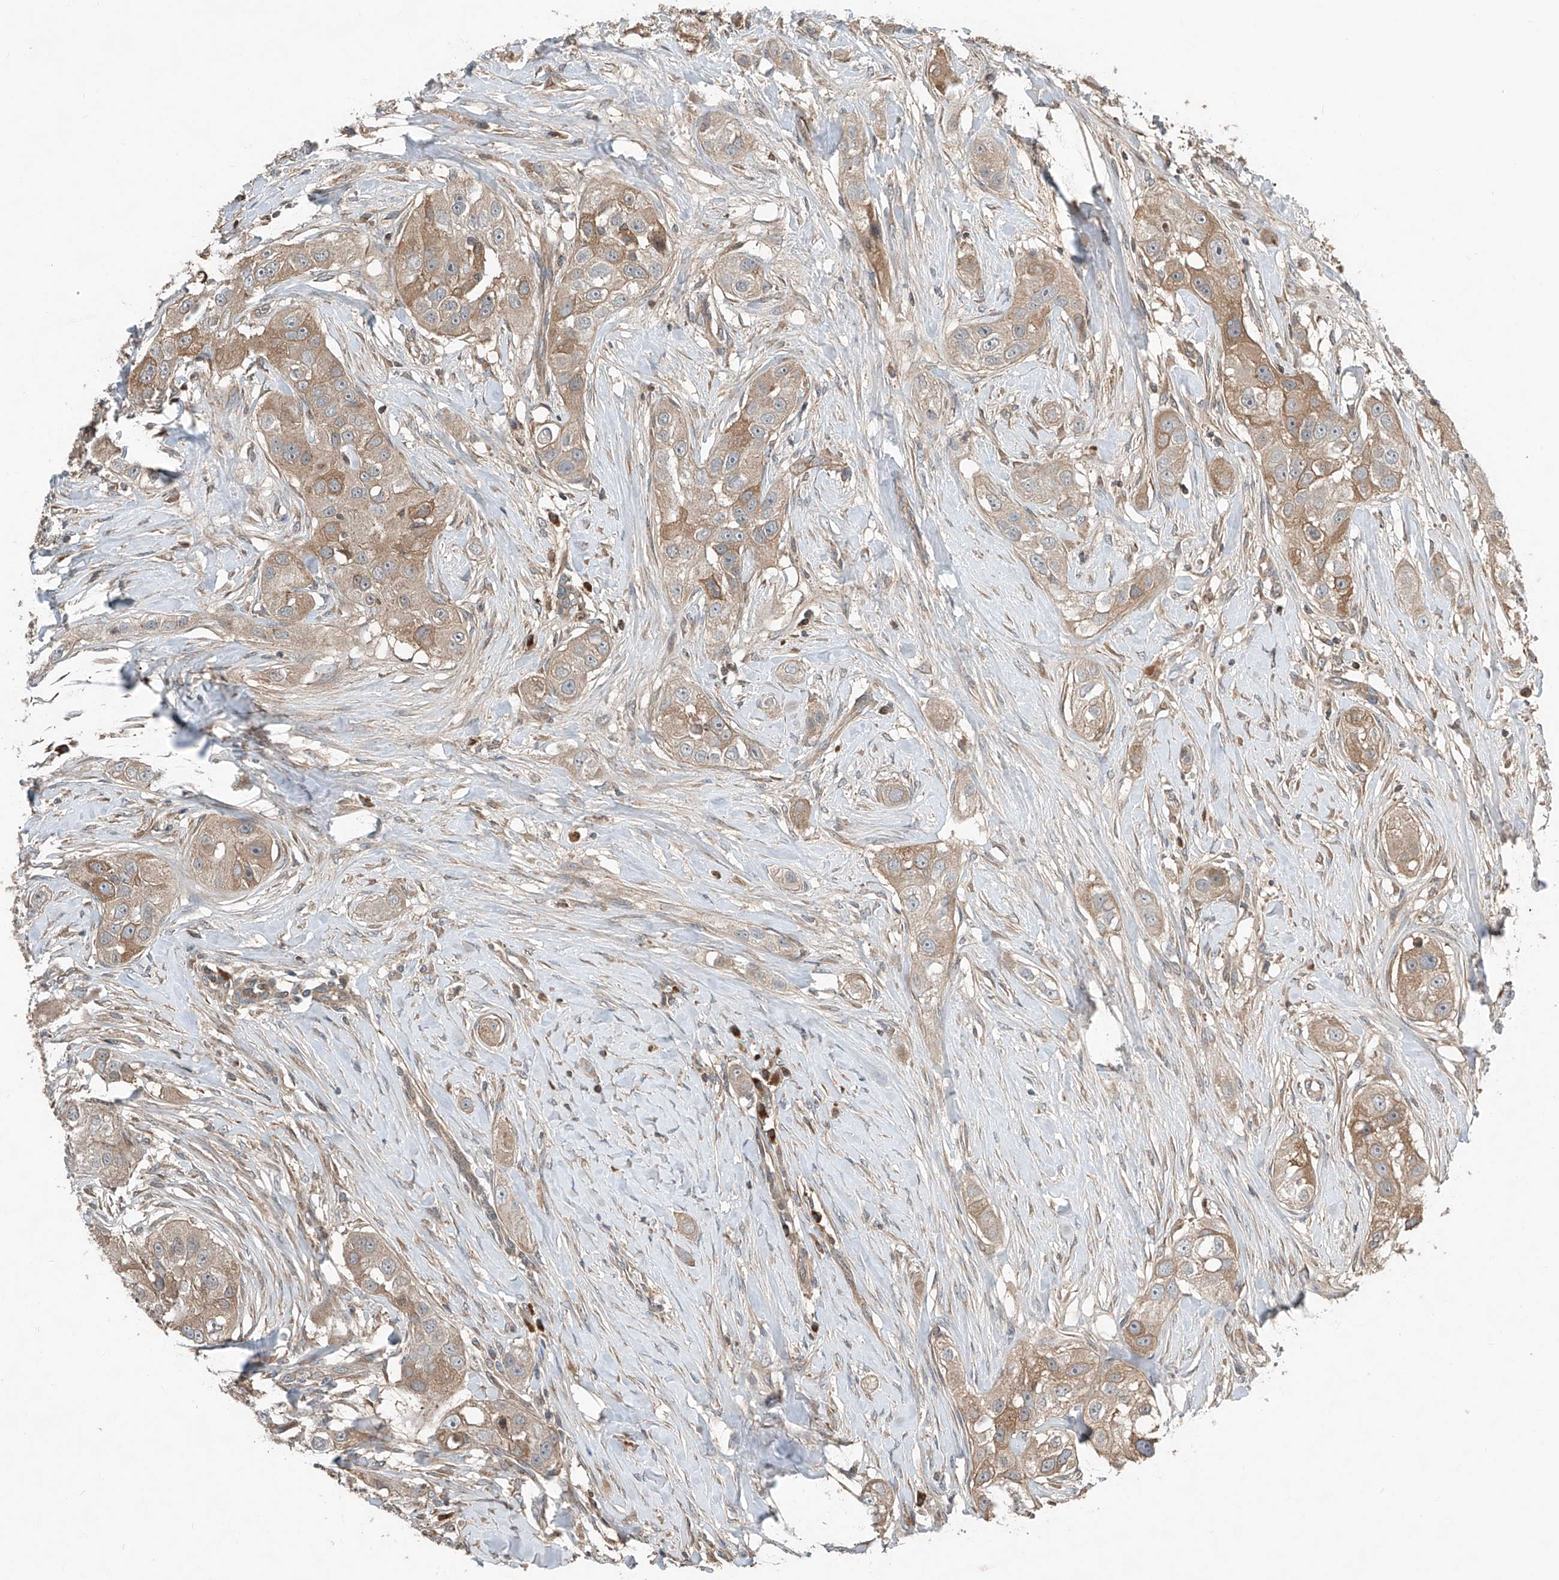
{"staining": {"intensity": "weak", "quantity": ">75%", "location": "cytoplasmic/membranous"}, "tissue": "head and neck cancer", "cell_type": "Tumor cells", "image_type": "cancer", "snomed": [{"axis": "morphology", "description": "Normal tissue, NOS"}, {"axis": "morphology", "description": "Squamous cell carcinoma, NOS"}, {"axis": "topography", "description": "Skeletal muscle"}, {"axis": "topography", "description": "Head-Neck"}], "caption": "A micrograph of human head and neck cancer stained for a protein shows weak cytoplasmic/membranous brown staining in tumor cells. (Stains: DAB (3,3'-diaminobenzidine) in brown, nuclei in blue, Microscopy: brightfield microscopy at high magnification).", "gene": "ADAM23", "patient": {"sex": "male", "age": 51}}